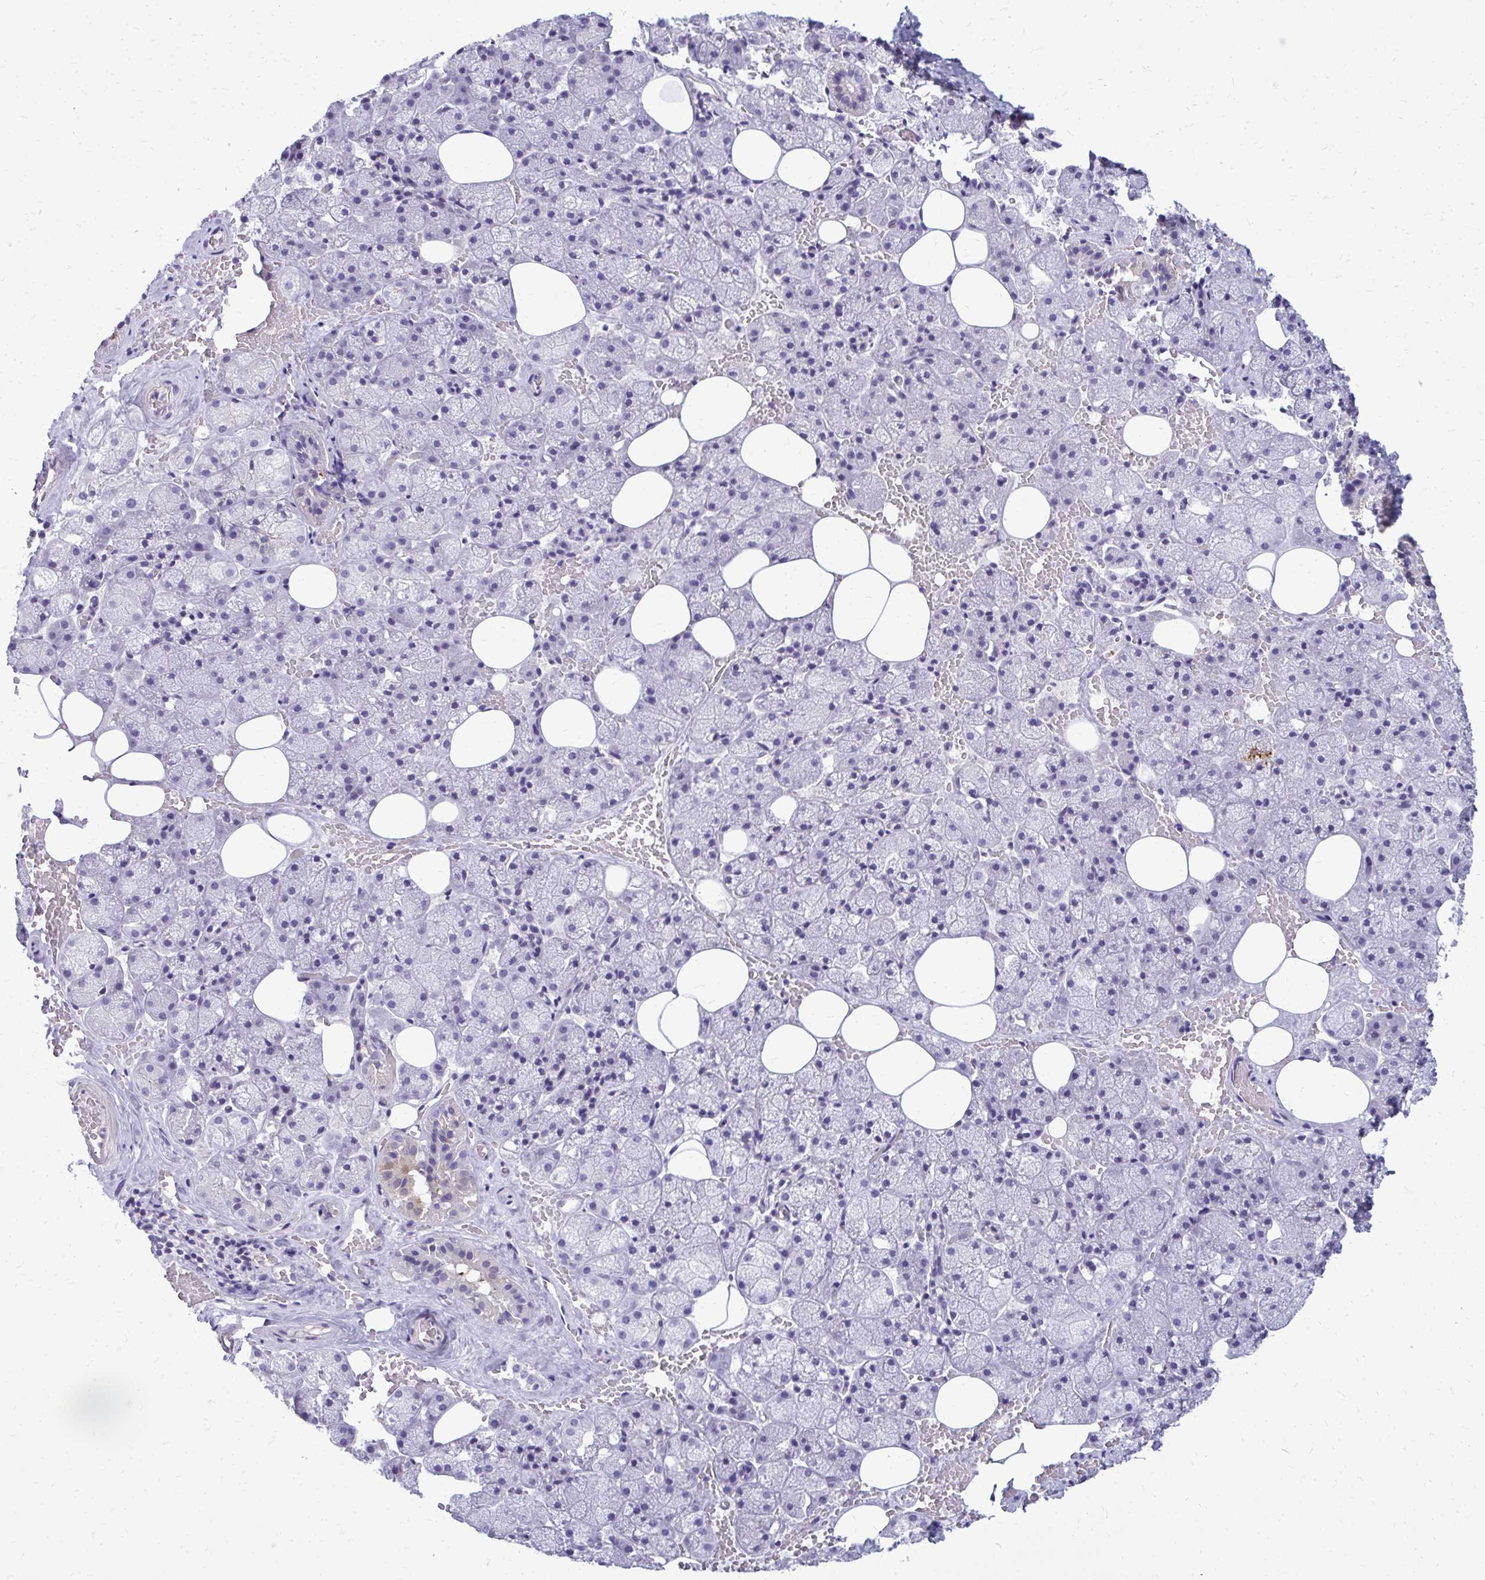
{"staining": {"intensity": "moderate", "quantity": "<25%", "location": "cytoplasmic/membranous"}, "tissue": "salivary gland", "cell_type": "Glandular cells", "image_type": "normal", "snomed": [{"axis": "morphology", "description": "Normal tissue, NOS"}, {"axis": "topography", "description": "Salivary gland"}, {"axis": "topography", "description": "Peripheral nerve tissue"}], "caption": "Salivary gland stained with DAB (3,3'-diaminobenzidine) IHC shows low levels of moderate cytoplasmic/membranous expression in about <25% of glandular cells.", "gene": "FABP3", "patient": {"sex": "male", "age": 38}}